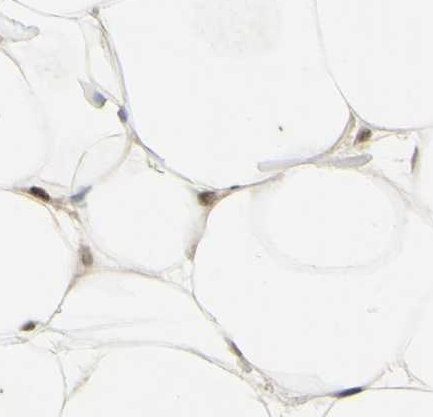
{"staining": {"intensity": "moderate", "quantity": "25%-75%", "location": "nuclear"}, "tissue": "adipose tissue", "cell_type": "Adipocytes", "image_type": "normal", "snomed": [{"axis": "morphology", "description": "Normal tissue, NOS"}, {"axis": "topography", "description": "Breast"}, {"axis": "topography", "description": "Adipose tissue"}], "caption": "Approximately 25%-75% of adipocytes in normal adipose tissue exhibit moderate nuclear protein expression as visualized by brown immunohistochemical staining.", "gene": "SMARCB1", "patient": {"sex": "female", "age": 25}}